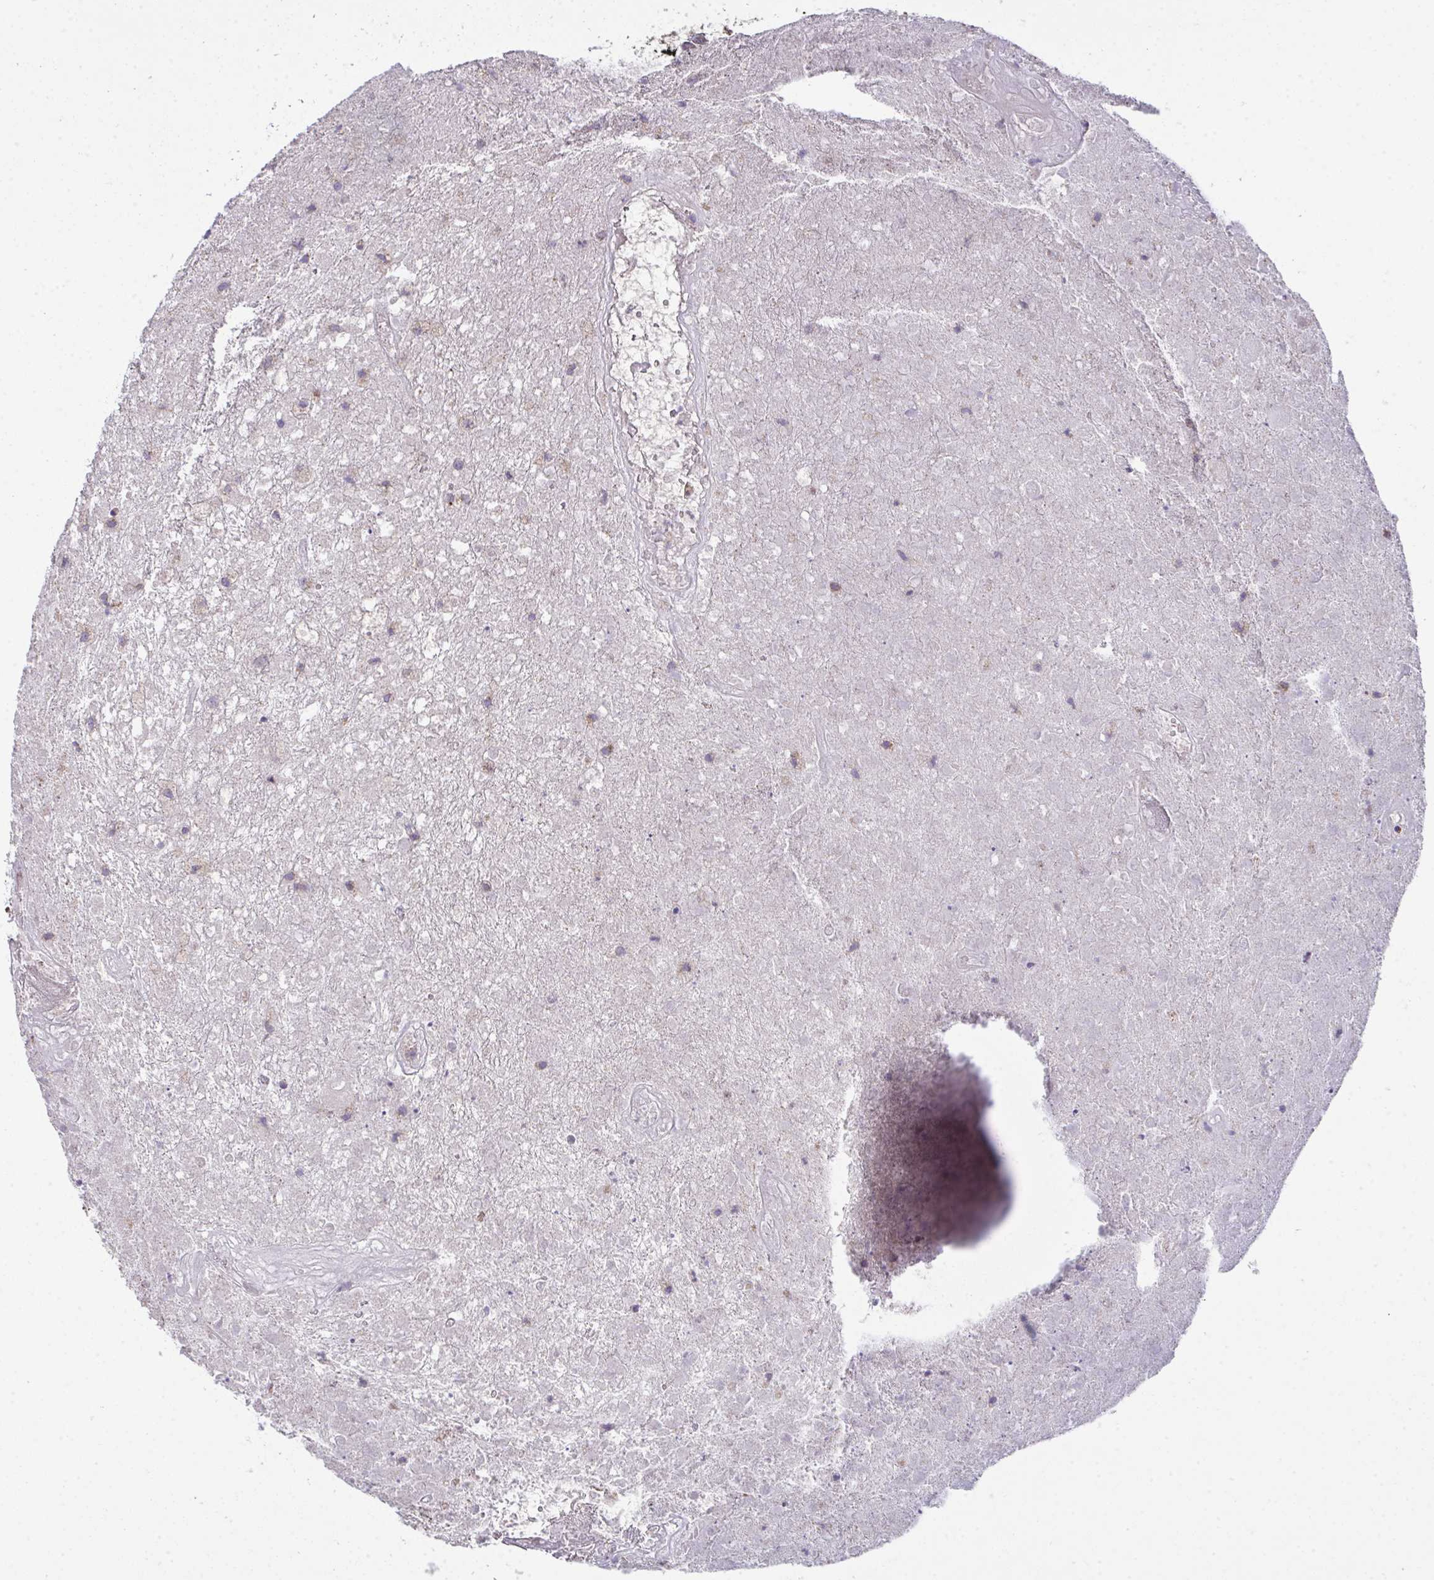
{"staining": {"intensity": "weak", "quantity": "<25%", "location": "cytoplasmic/membranous"}, "tissue": "glioma", "cell_type": "Tumor cells", "image_type": "cancer", "snomed": [{"axis": "morphology", "description": "Glioma, malignant, High grade"}, {"axis": "topography", "description": "Brain"}], "caption": "Tumor cells are negative for brown protein staining in malignant glioma (high-grade).", "gene": "PPM1H", "patient": {"sex": "male", "age": 46}}